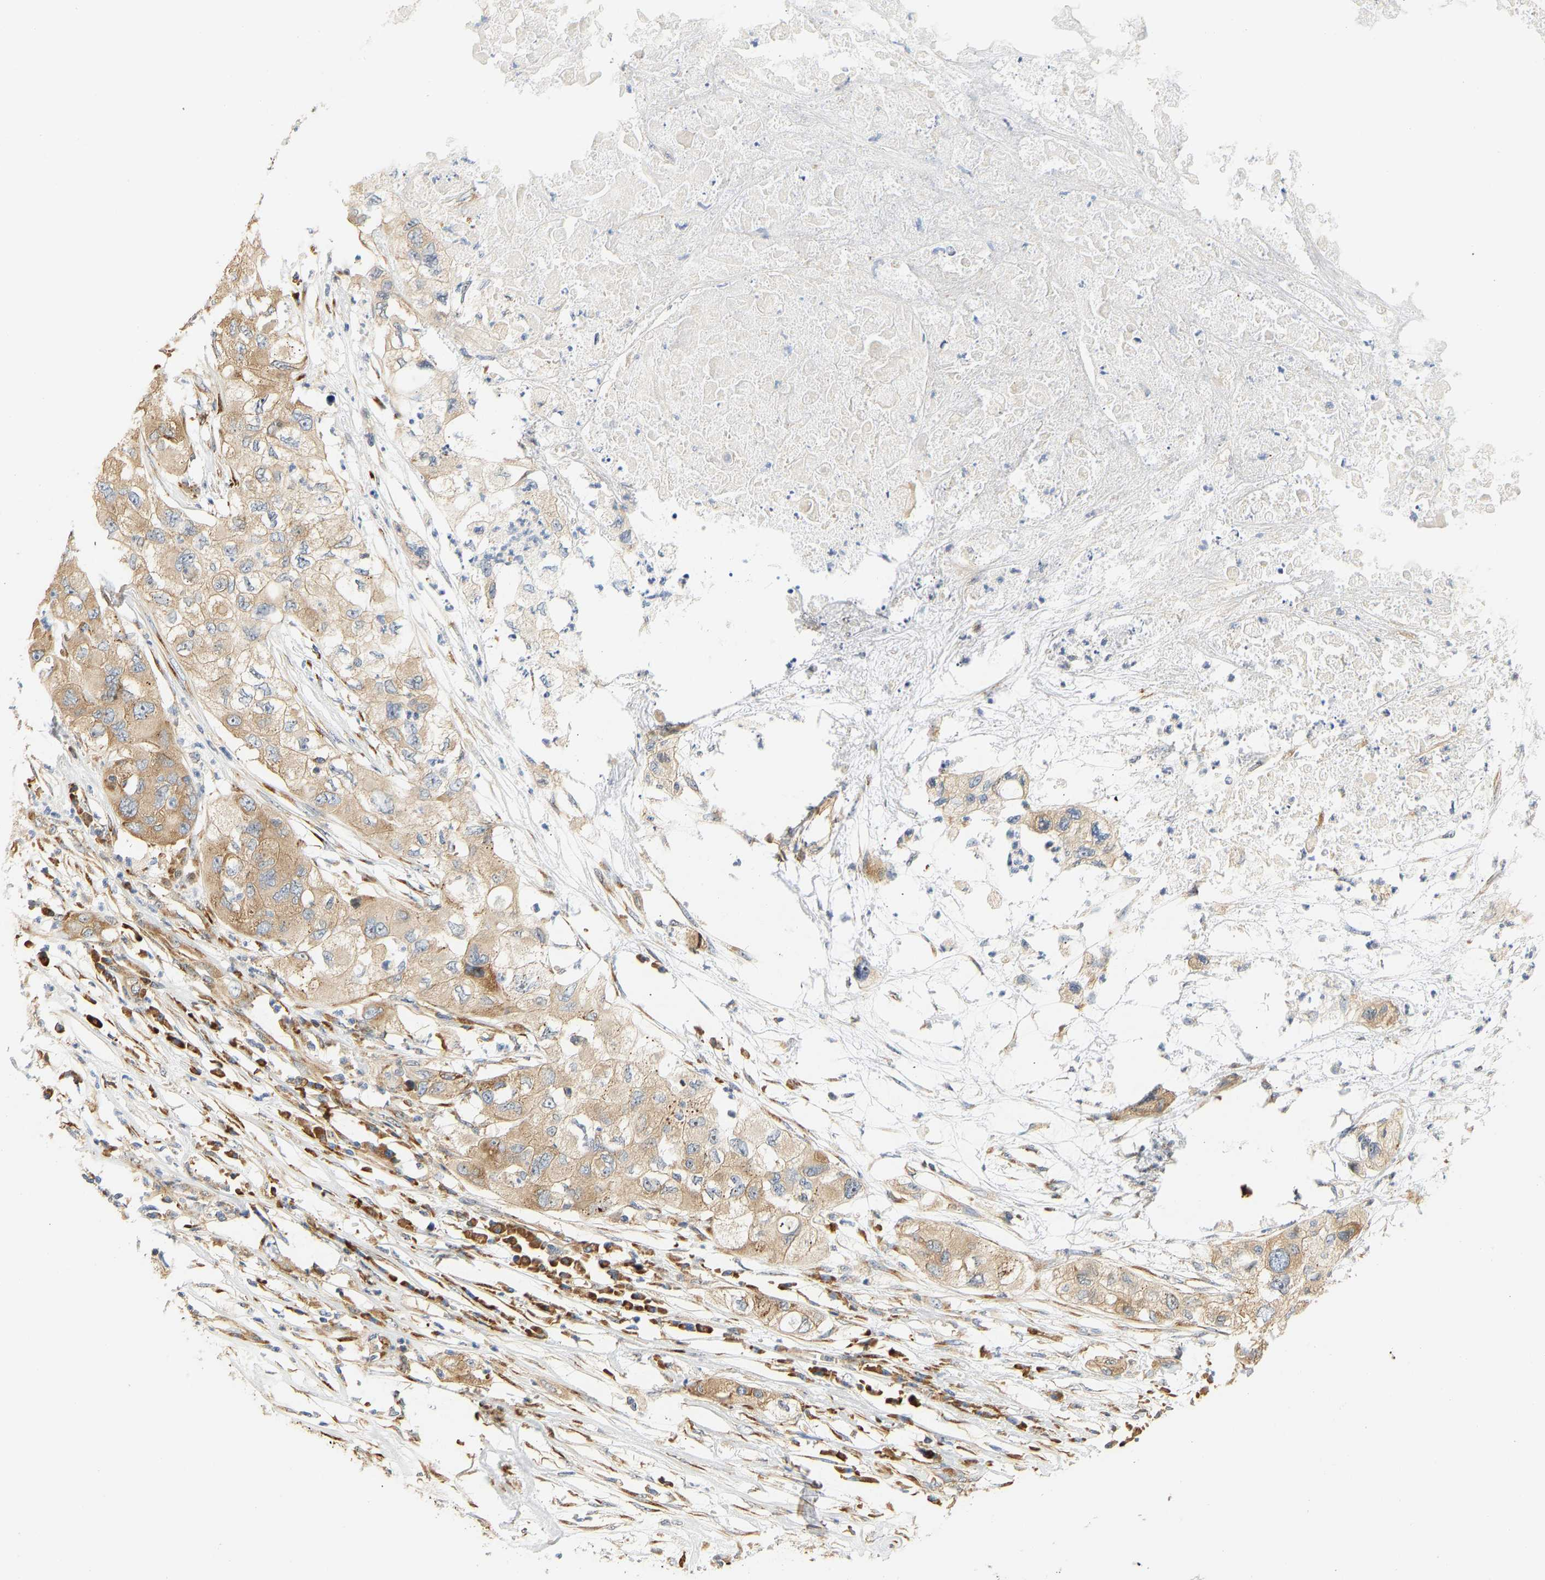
{"staining": {"intensity": "moderate", "quantity": ">75%", "location": "cytoplasmic/membranous"}, "tissue": "pancreatic cancer", "cell_type": "Tumor cells", "image_type": "cancer", "snomed": [{"axis": "morphology", "description": "Adenocarcinoma, NOS"}, {"axis": "topography", "description": "Pancreas"}], "caption": "Pancreatic cancer stained for a protein (brown) displays moderate cytoplasmic/membranous positive expression in approximately >75% of tumor cells.", "gene": "RPS14", "patient": {"sex": "female", "age": 78}}